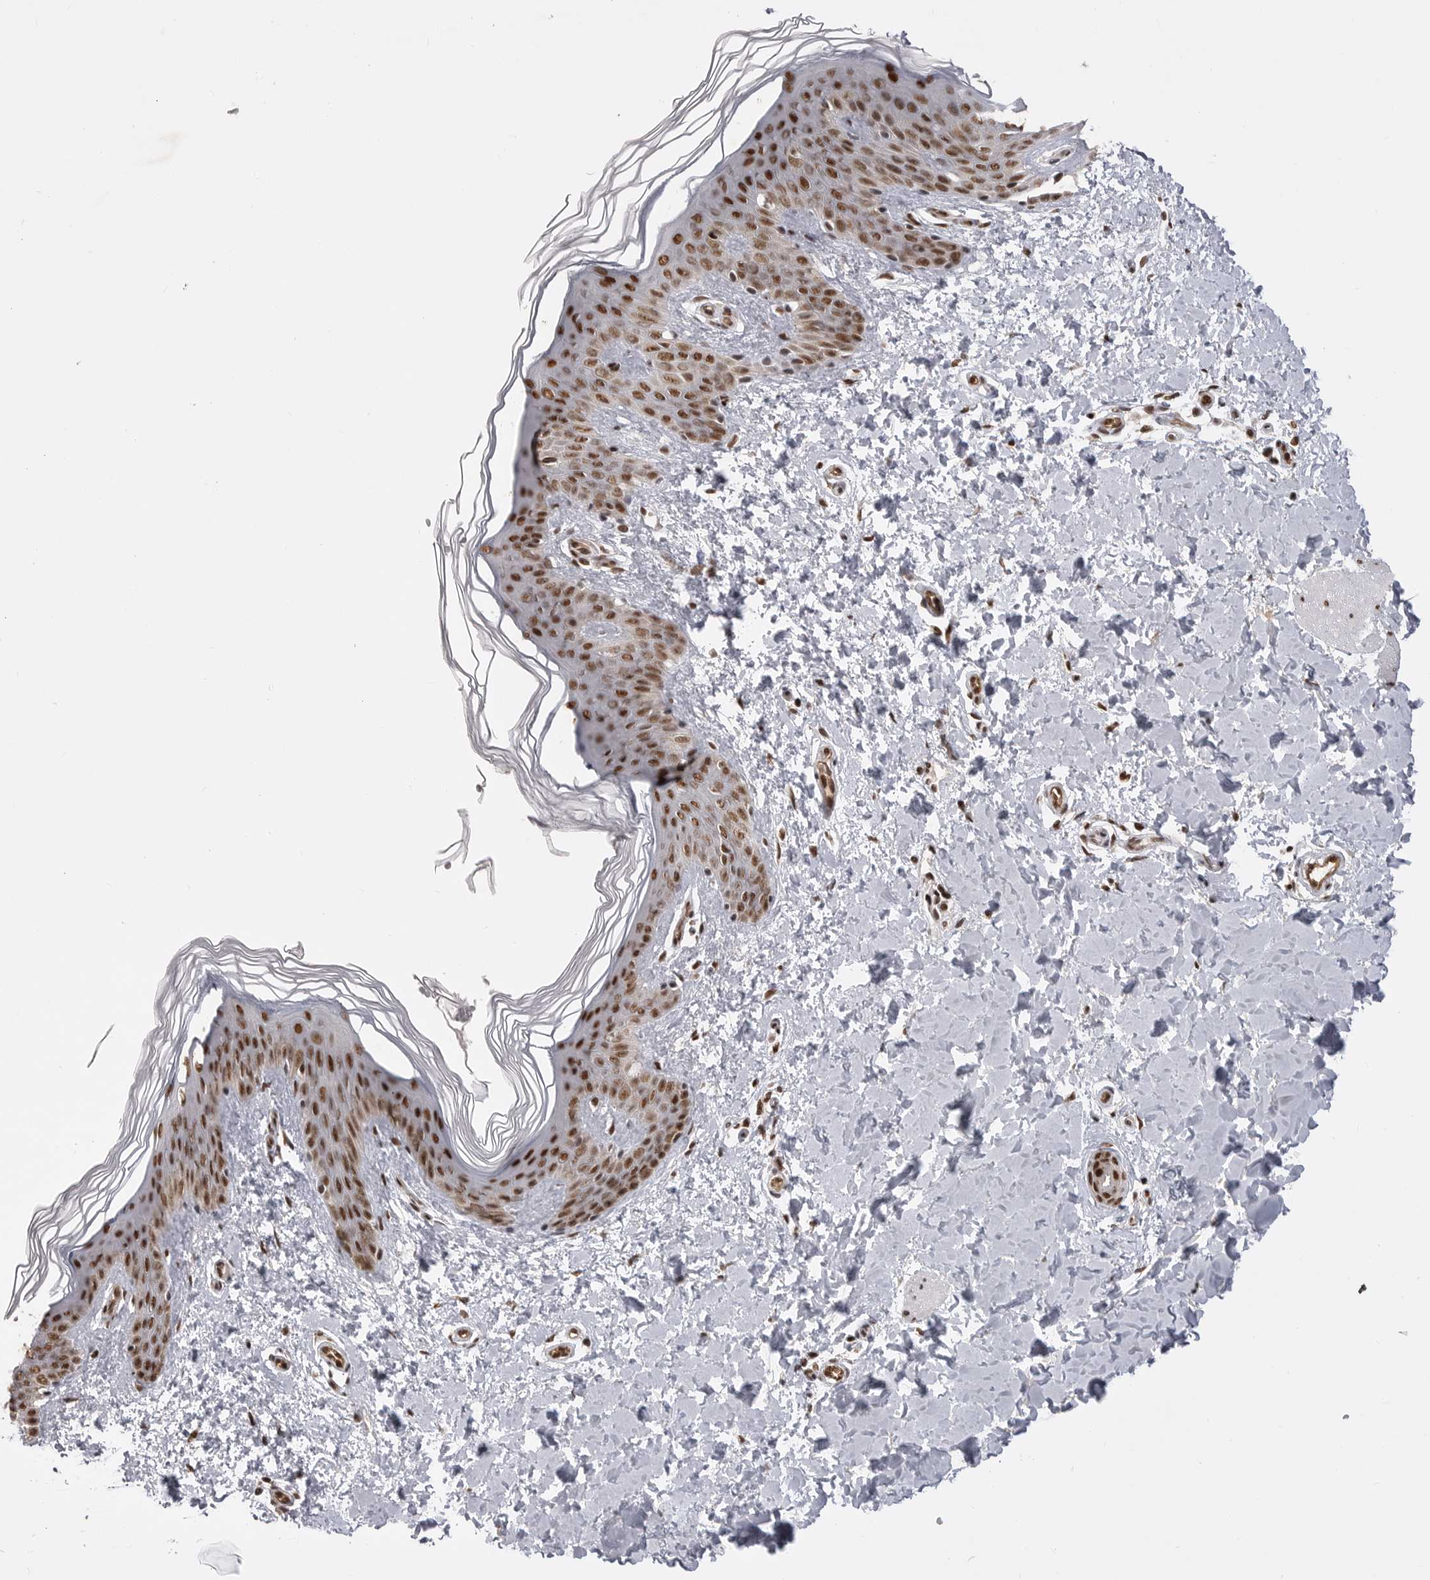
{"staining": {"intensity": "moderate", "quantity": ">75%", "location": "nuclear"}, "tissue": "skin", "cell_type": "Fibroblasts", "image_type": "normal", "snomed": [{"axis": "morphology", "description": "Normal tissue, NOS"}, {"axis": "morphology", "description": "Neoplasm, benign, NOS"}, {"axis": "topography", "description": "Skin"}, {"axis": "topography", "description": "Soft tissue"}], "caption": "Human skin stained with a brown dye displays moderate nuclear positive staining in about >75% of fibroblasts.", "gene": "PPP1R8", "patient": {"sex": "male", "age": 26}}